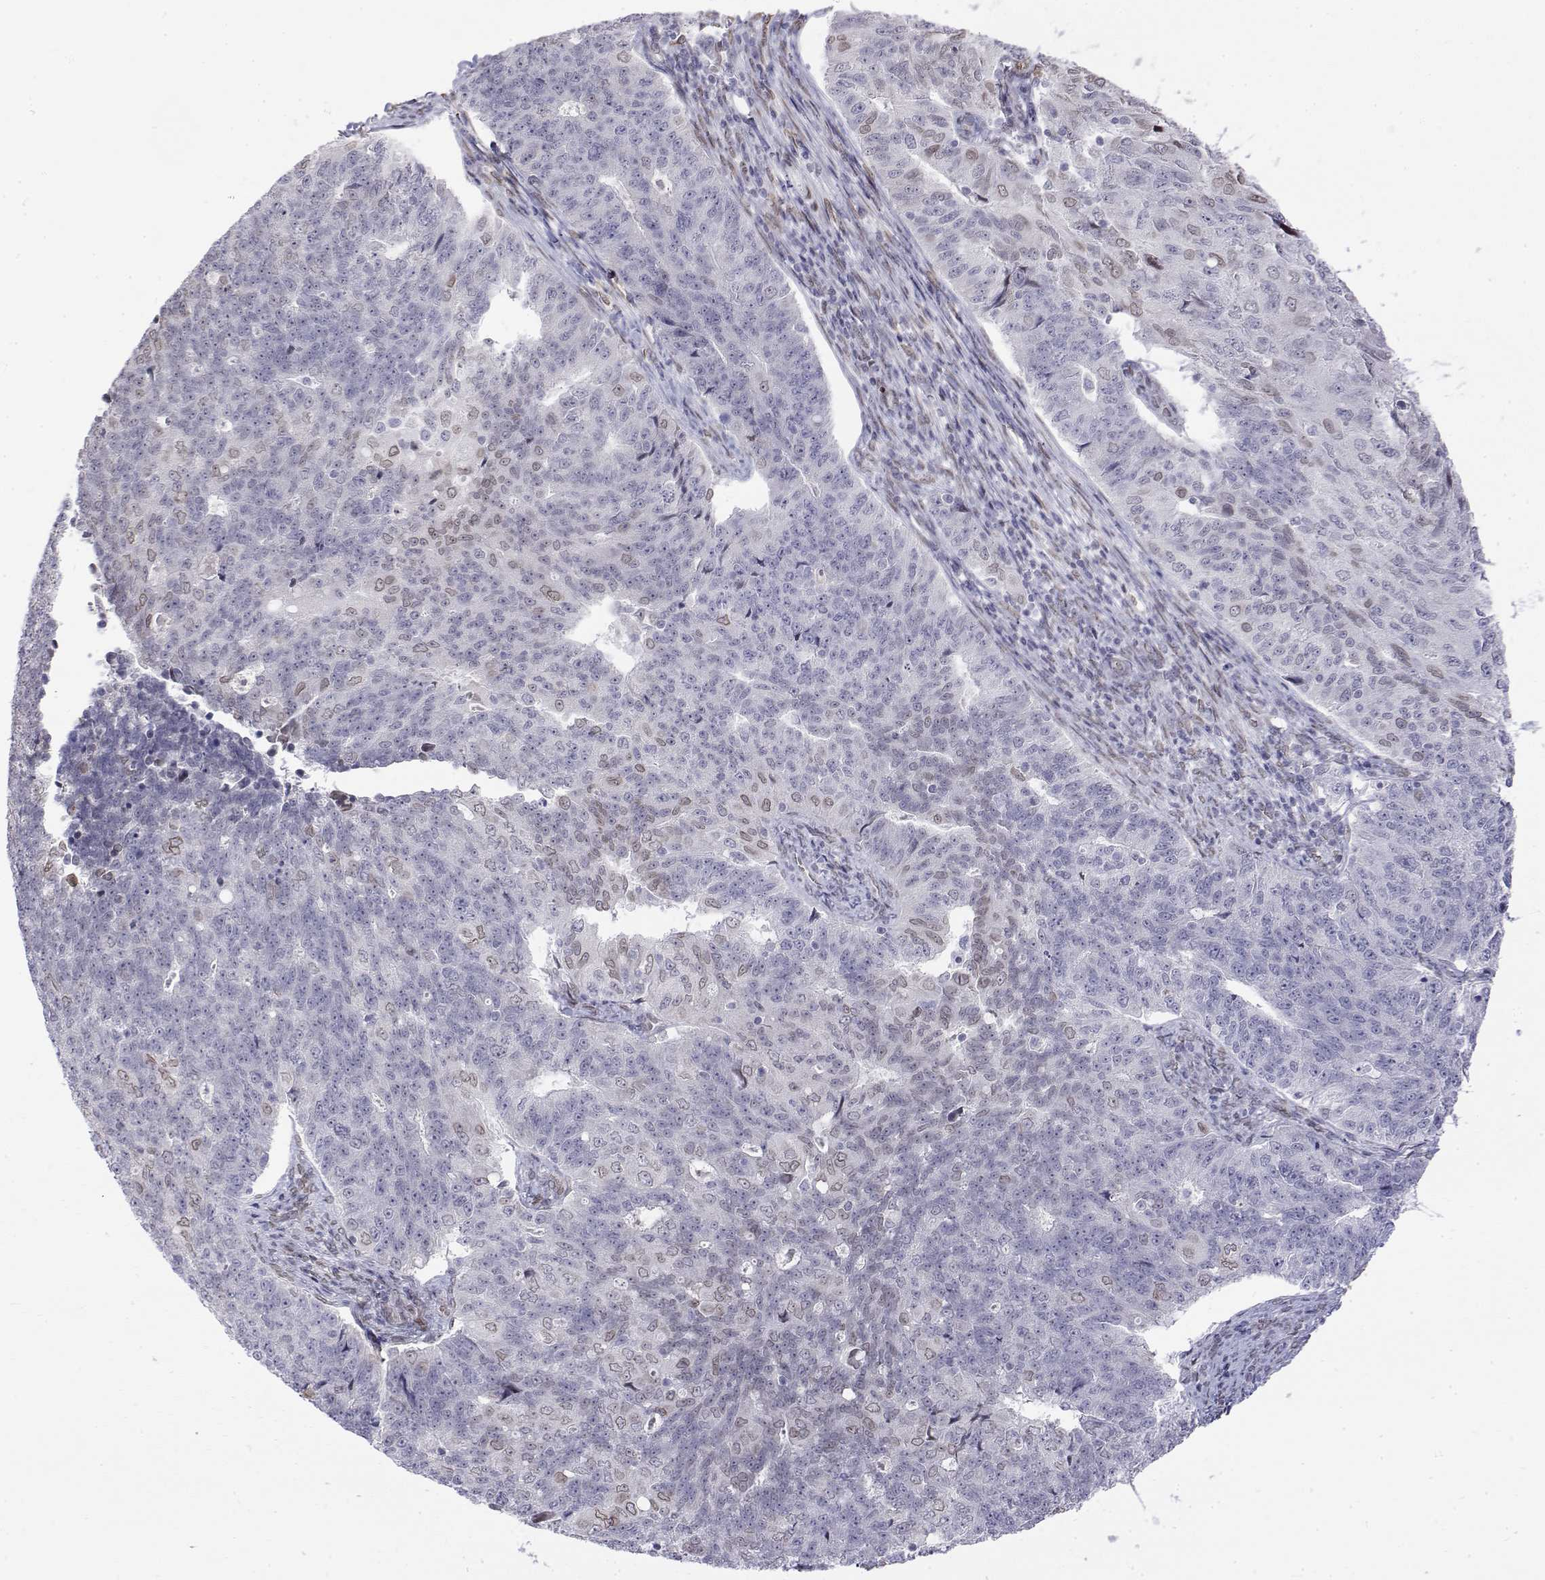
{"staining": {"intensity": "weak", "quantity": "<25%", "location": "nuclear"}, "tissue": "endometrial cancer", "cell_type": "Tumor cells", "image_type": "cancer", "snomed": [{"axis": "morphology", "description": "Adenocarcinoma, NOS"}, {"axis": "topography", "description": "Endometrium"}], "caption": "An immunohistochemistry image of adenocarcinoma (endometrial) is shown. There is no staining in tumor cells of adenocarcinoma (endometrial).", "gene": "ZNF532", "patient": {"sex": "female", "age": 43}}